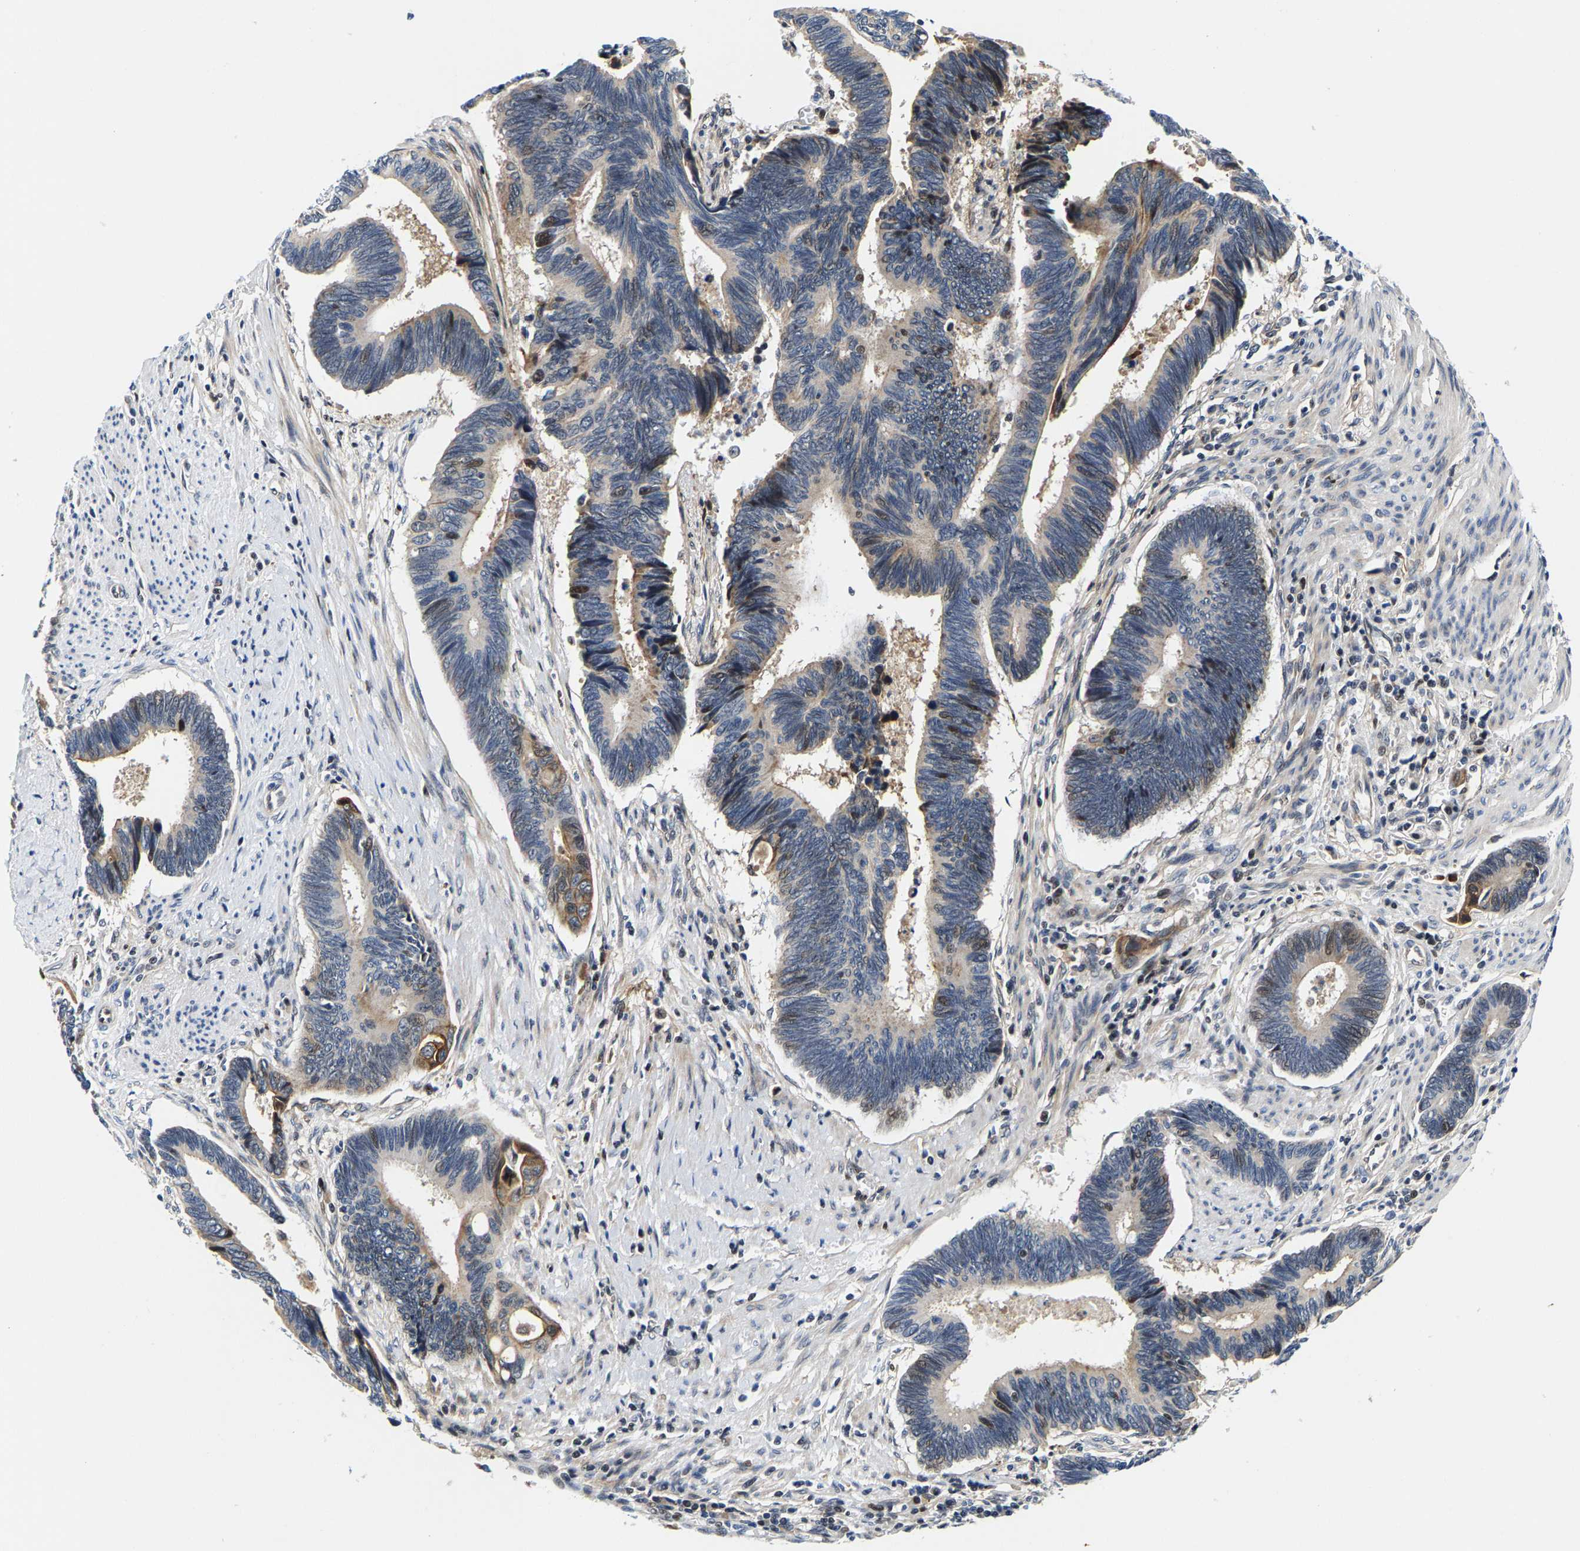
{"staining": {"intensity": "moderate", "quantity": "<25%", "location": "cytoplasmic/membranous"}, "tissue": "pancreatic cancer", "cell_type": "Tumor cells", "image_type": "cancer", "snomed": [{"axis": "morphology", "description": "Adenocarcinoma, NOS"}, {"axis": "topography", "description": "Pancreas"}], "caption": "A high-resolution image shows IHC staining of pancreatic cancer, which demonstrates moderate cytoplasmic/membranous positivity in approximately <25% of tumor cells.", "gene": "GTPBP10", "patient": {"sex": "female", "age": 70}}